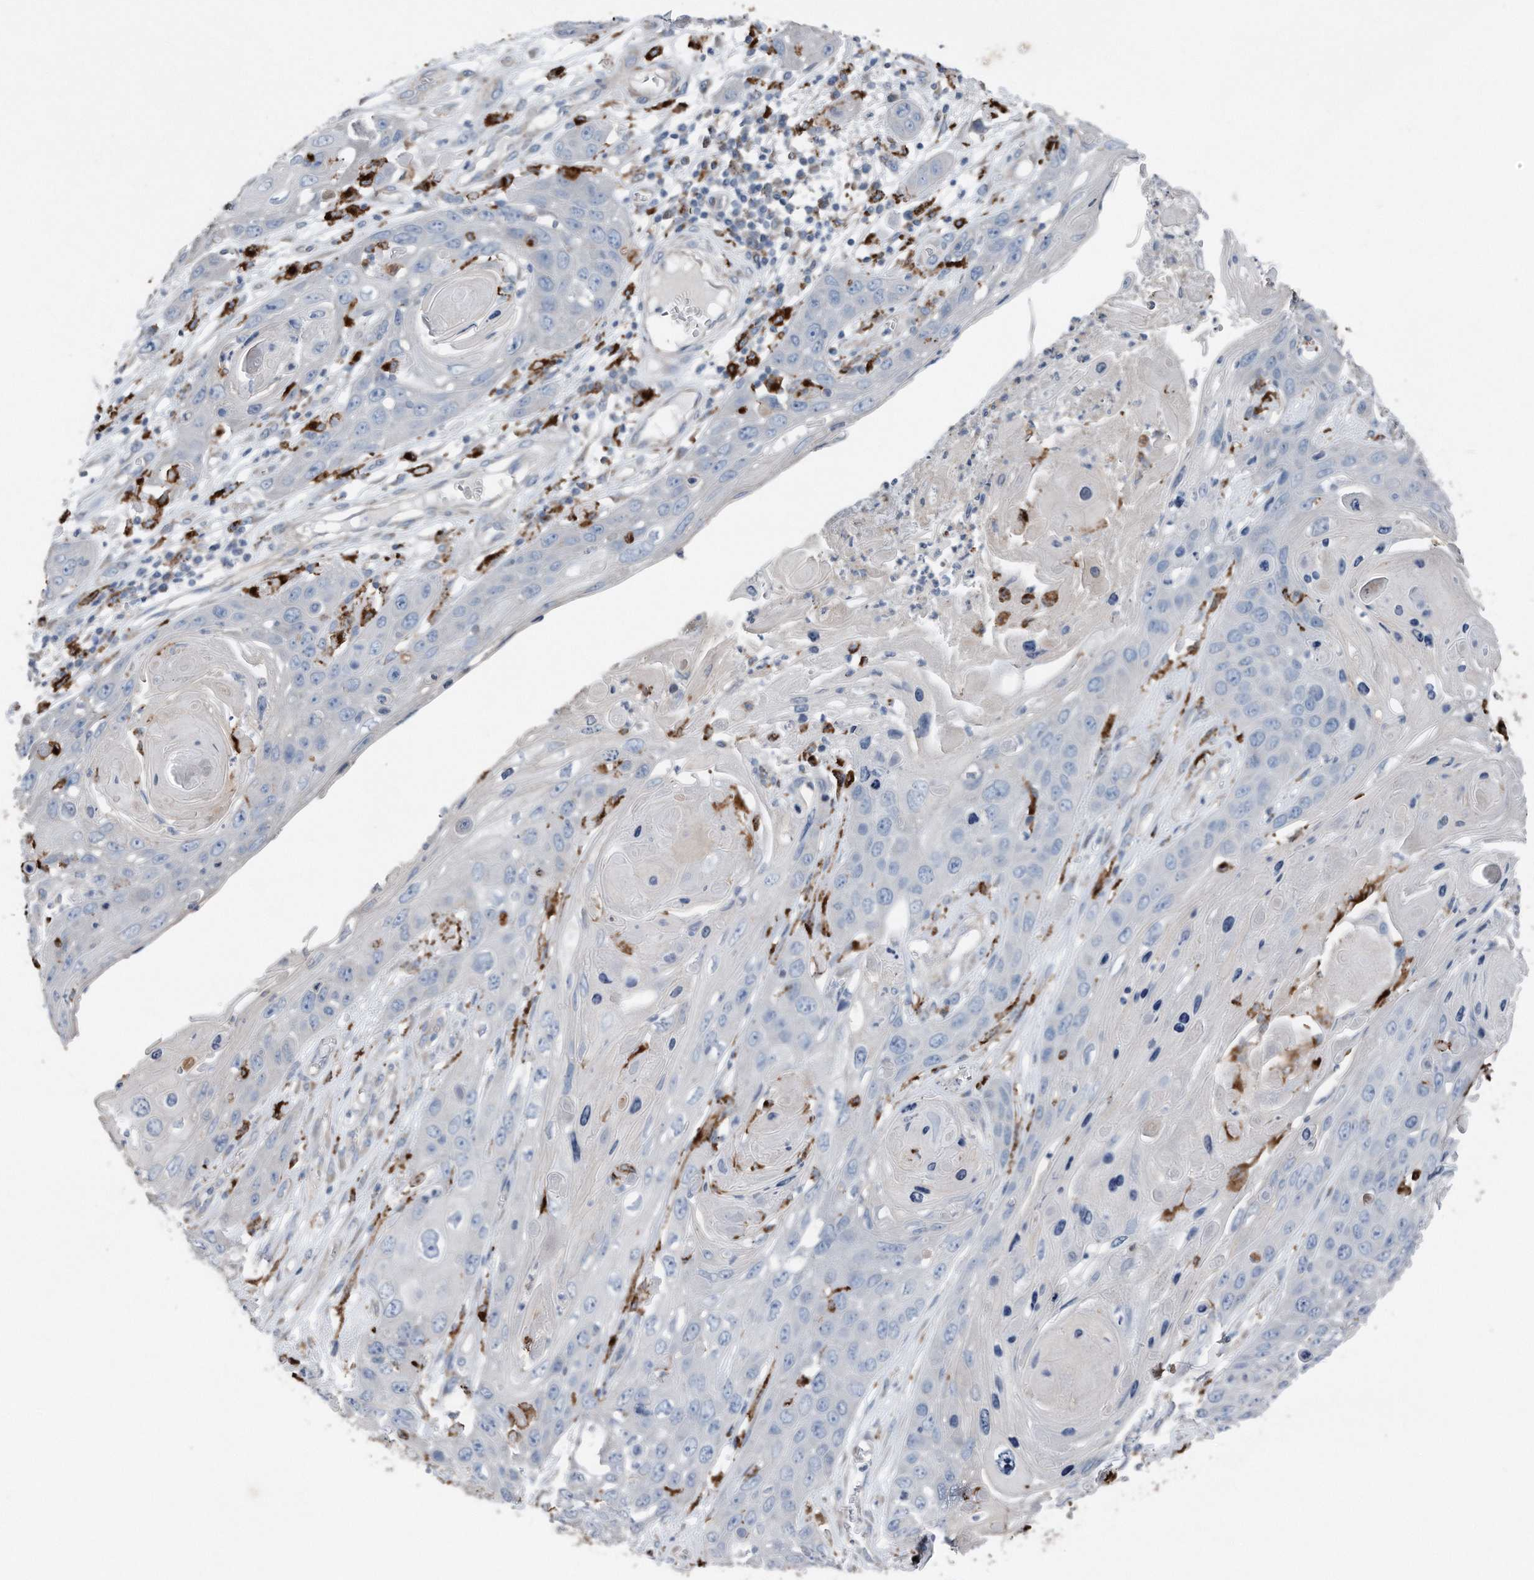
{"staining": {"intensity": "negative", "quantity": "none", "location": "none"}, "tissue": "skin cancer", "cell_type": "Tumor cells", "image_type": "cancer", "snomed": [{"axis": "morphology", "description": "Squamous cell carcinoma, NOS"}, {"axis": "topography", "description": "Skin"}], "caption": "High power microscopy histopathology image of an immunohistochemistry histopathology image of skin cancer, revealing no significant expression in tumor cells.", "gene": "ZNF772", "patient": {"sex": "male", "age": 55}}